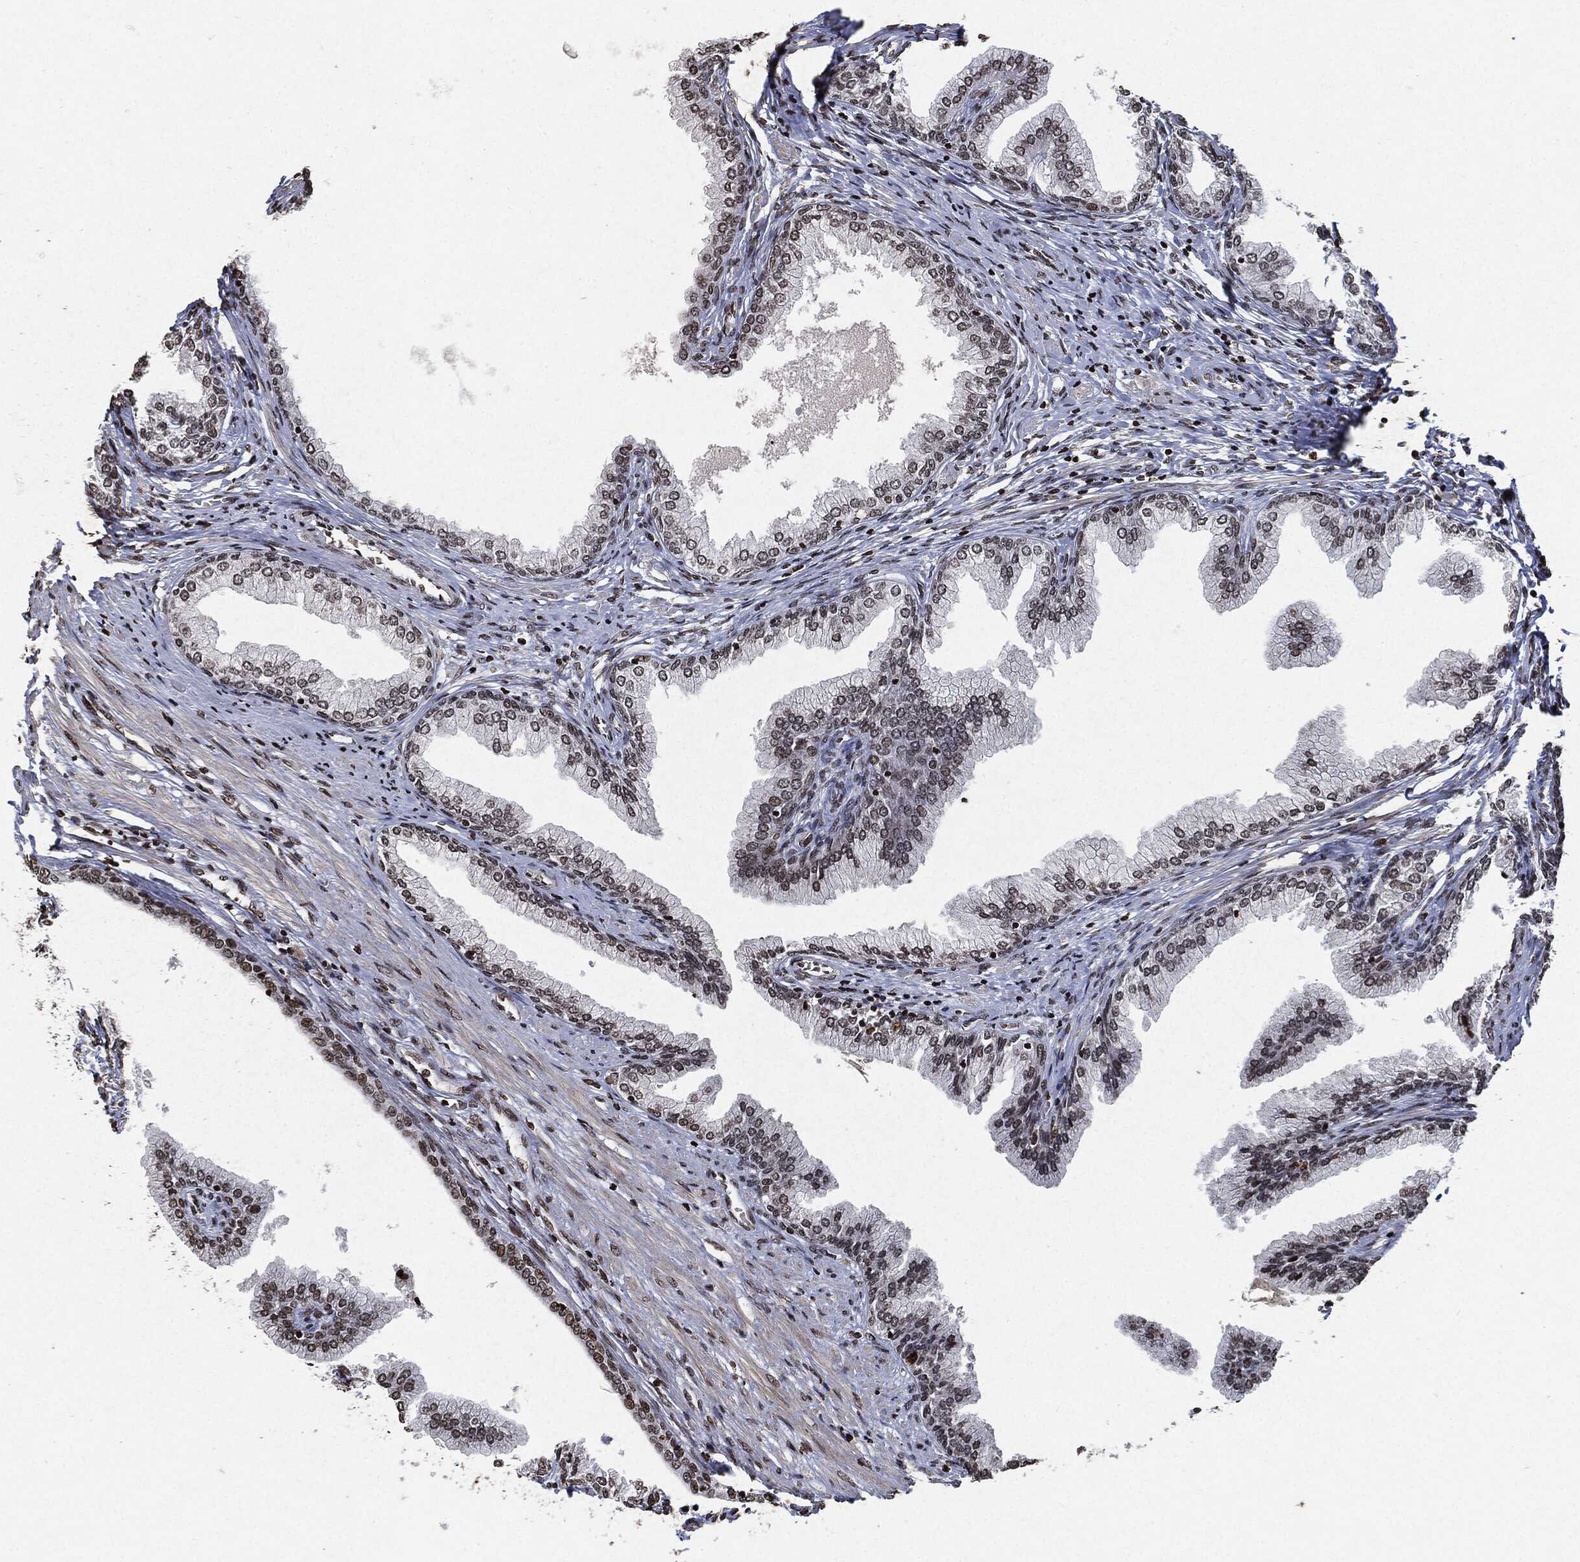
{"staining": {"intensity": "weak", "quantity": "25%-75%", "location": "nuclear"}, "tissue": "prostate cancer", "cell_type": "Tumor cells", "image_type": "cancer", "snomed": [{"axis": "morphology", "description": "Adenocarcinoma, Low grade"}, {"axis": "topography", "description": "Prostate and seminal vesicle, NOS"}], "caption": "The histopathology image displays immunohistochemical staining of adenocarcinoma (low-grade) (prostate). There is weak nuclear positivity is present in approximately 25%-75% of tumor cells.", "gene": "JUN", "patient": {"sex": "male", "age": 61}}